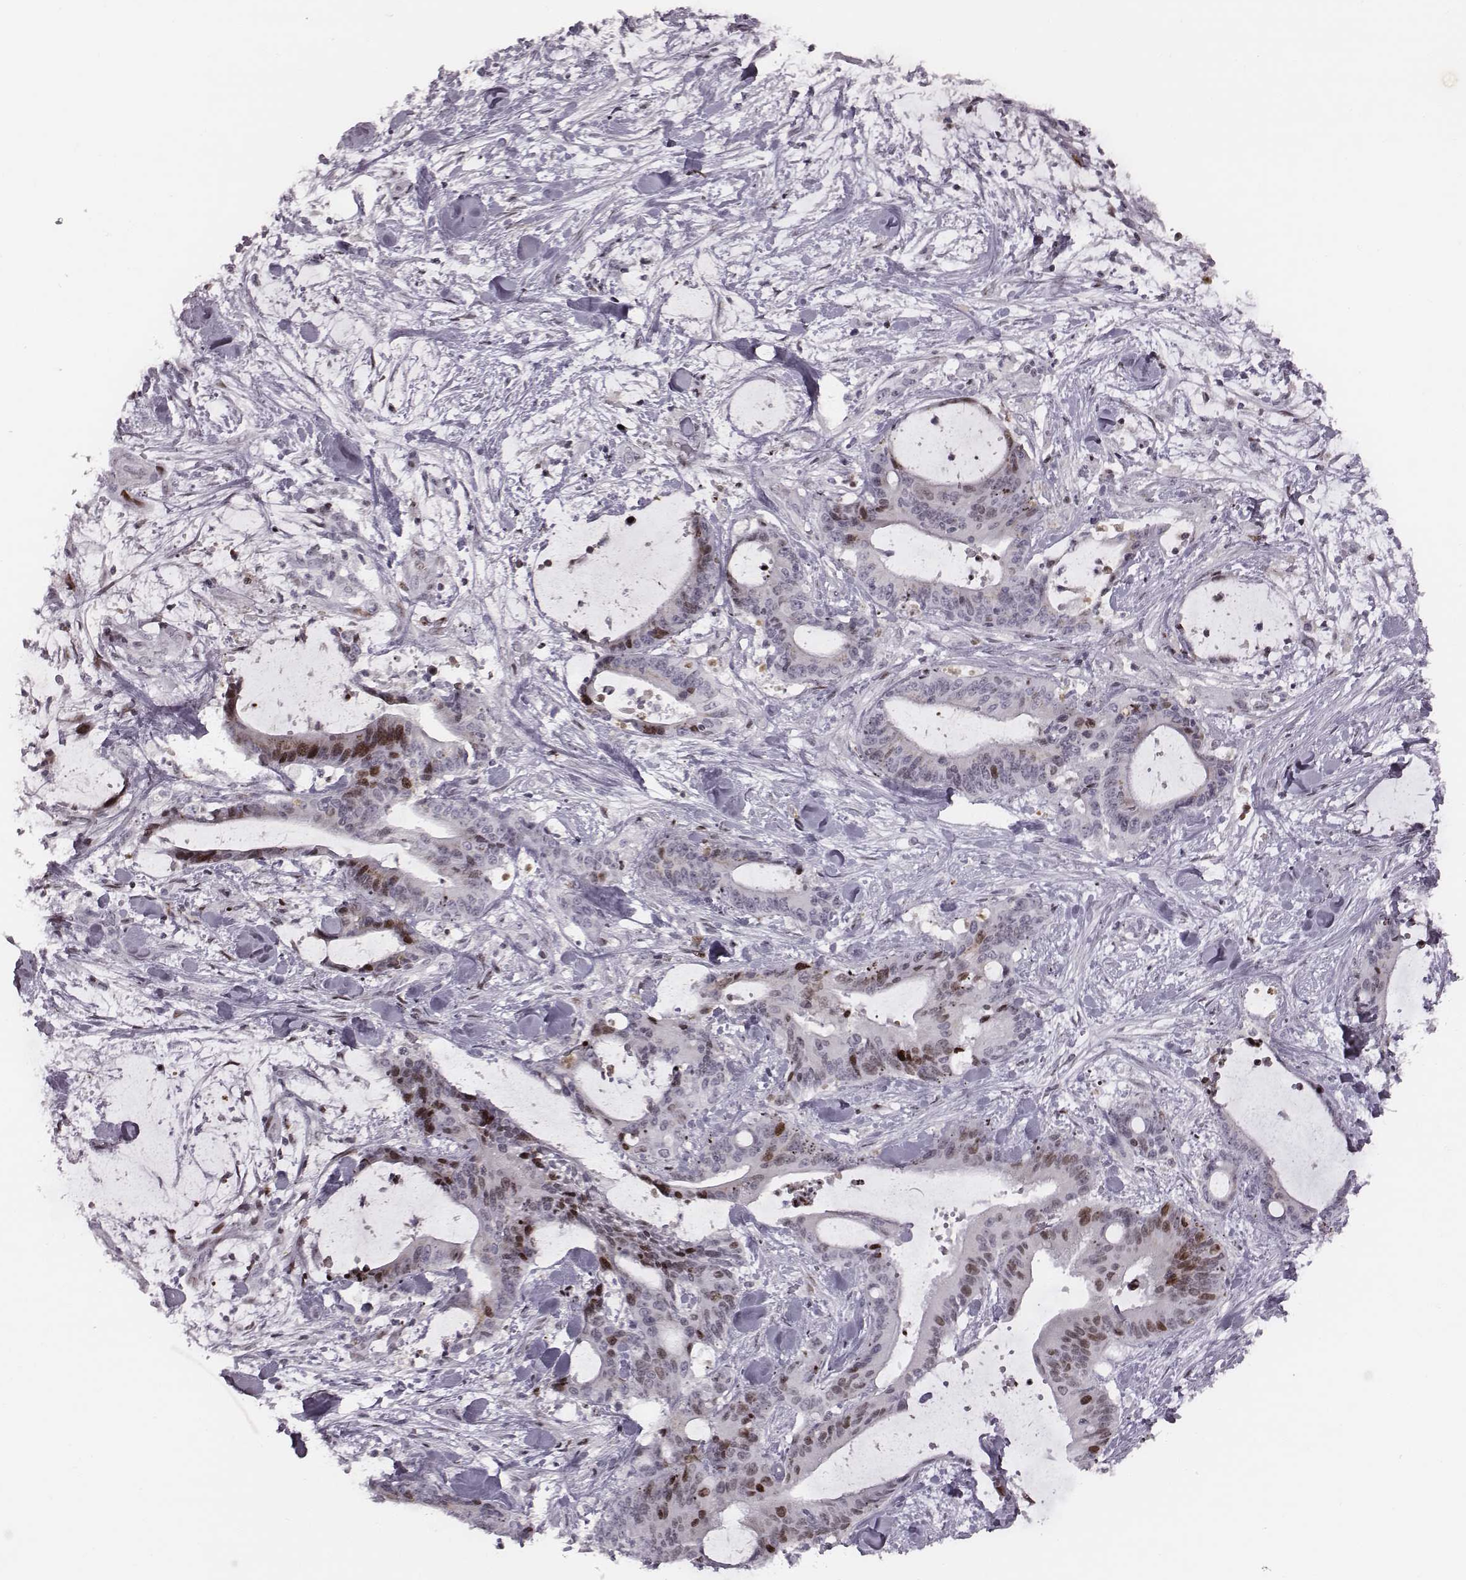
{"staining": {"intensity": "moderate", "quantity": "<25%", "location": "nuclear"}, "tissue": "liver cancer", "cell_type": "Tumor cells", "image_type": "cancer", "snomed": [{"axis": "morphology", "description": "Cholangiocarcinoma"}, {"axis": "topography", "description": "Liver"}], "caption": "Protein expression analysis of human liver cancer (cholangiocarcinoma) reveals moderate nuclear staining in about <25% of tumor cells. The staining was performed using DAB to visualize the protein expression in brown, while the nuclei were stained in blue with hematoxylin (Magnification: 20x).", "gene": "NDC1", "patient": {"sex": "female", "age": 73}}